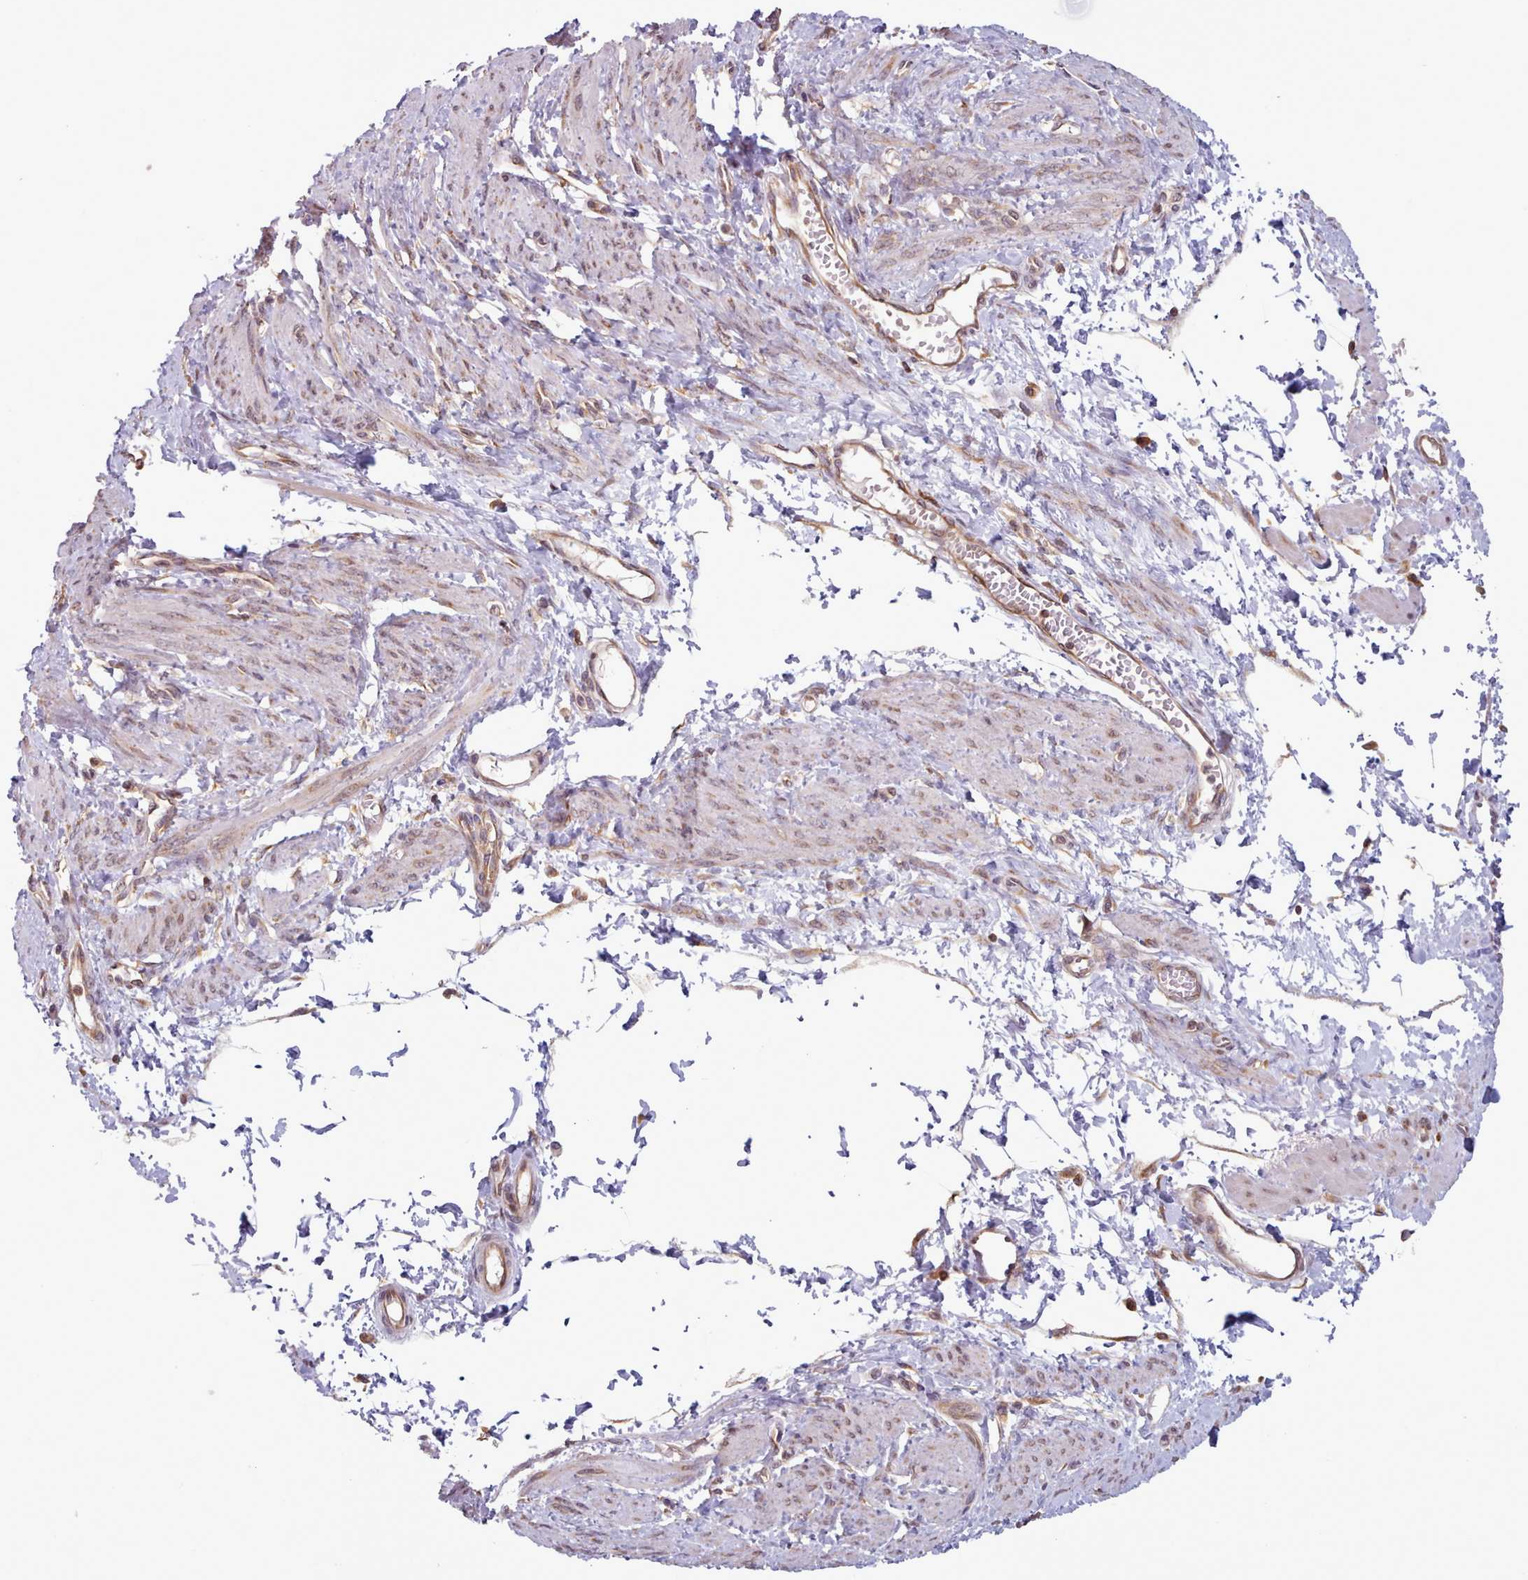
{"staining": {"intensity": "weak", "quantity": ">75%", "location": "cytoplasmic/membranous"}, "tissue": "smooth muscle", "cell_type": "Smooth muscle cells", "image_type": "normal", "snomed": [{"axis": "morphology", "description": "Normal tissue, NOS"}, {"axis": "topography", "description": "Smooth muscle"}, {"axis": "topography", "description": "Uterus"}], "caption": "About >75% of smooth muscle cells in benign smooth muscle show weak cytoplasmic/membranous protein expression as visualized by brown immunohistochemical staining.", "gene": "CRYBG1", "patient": {"sex": "female", "age": 39}}